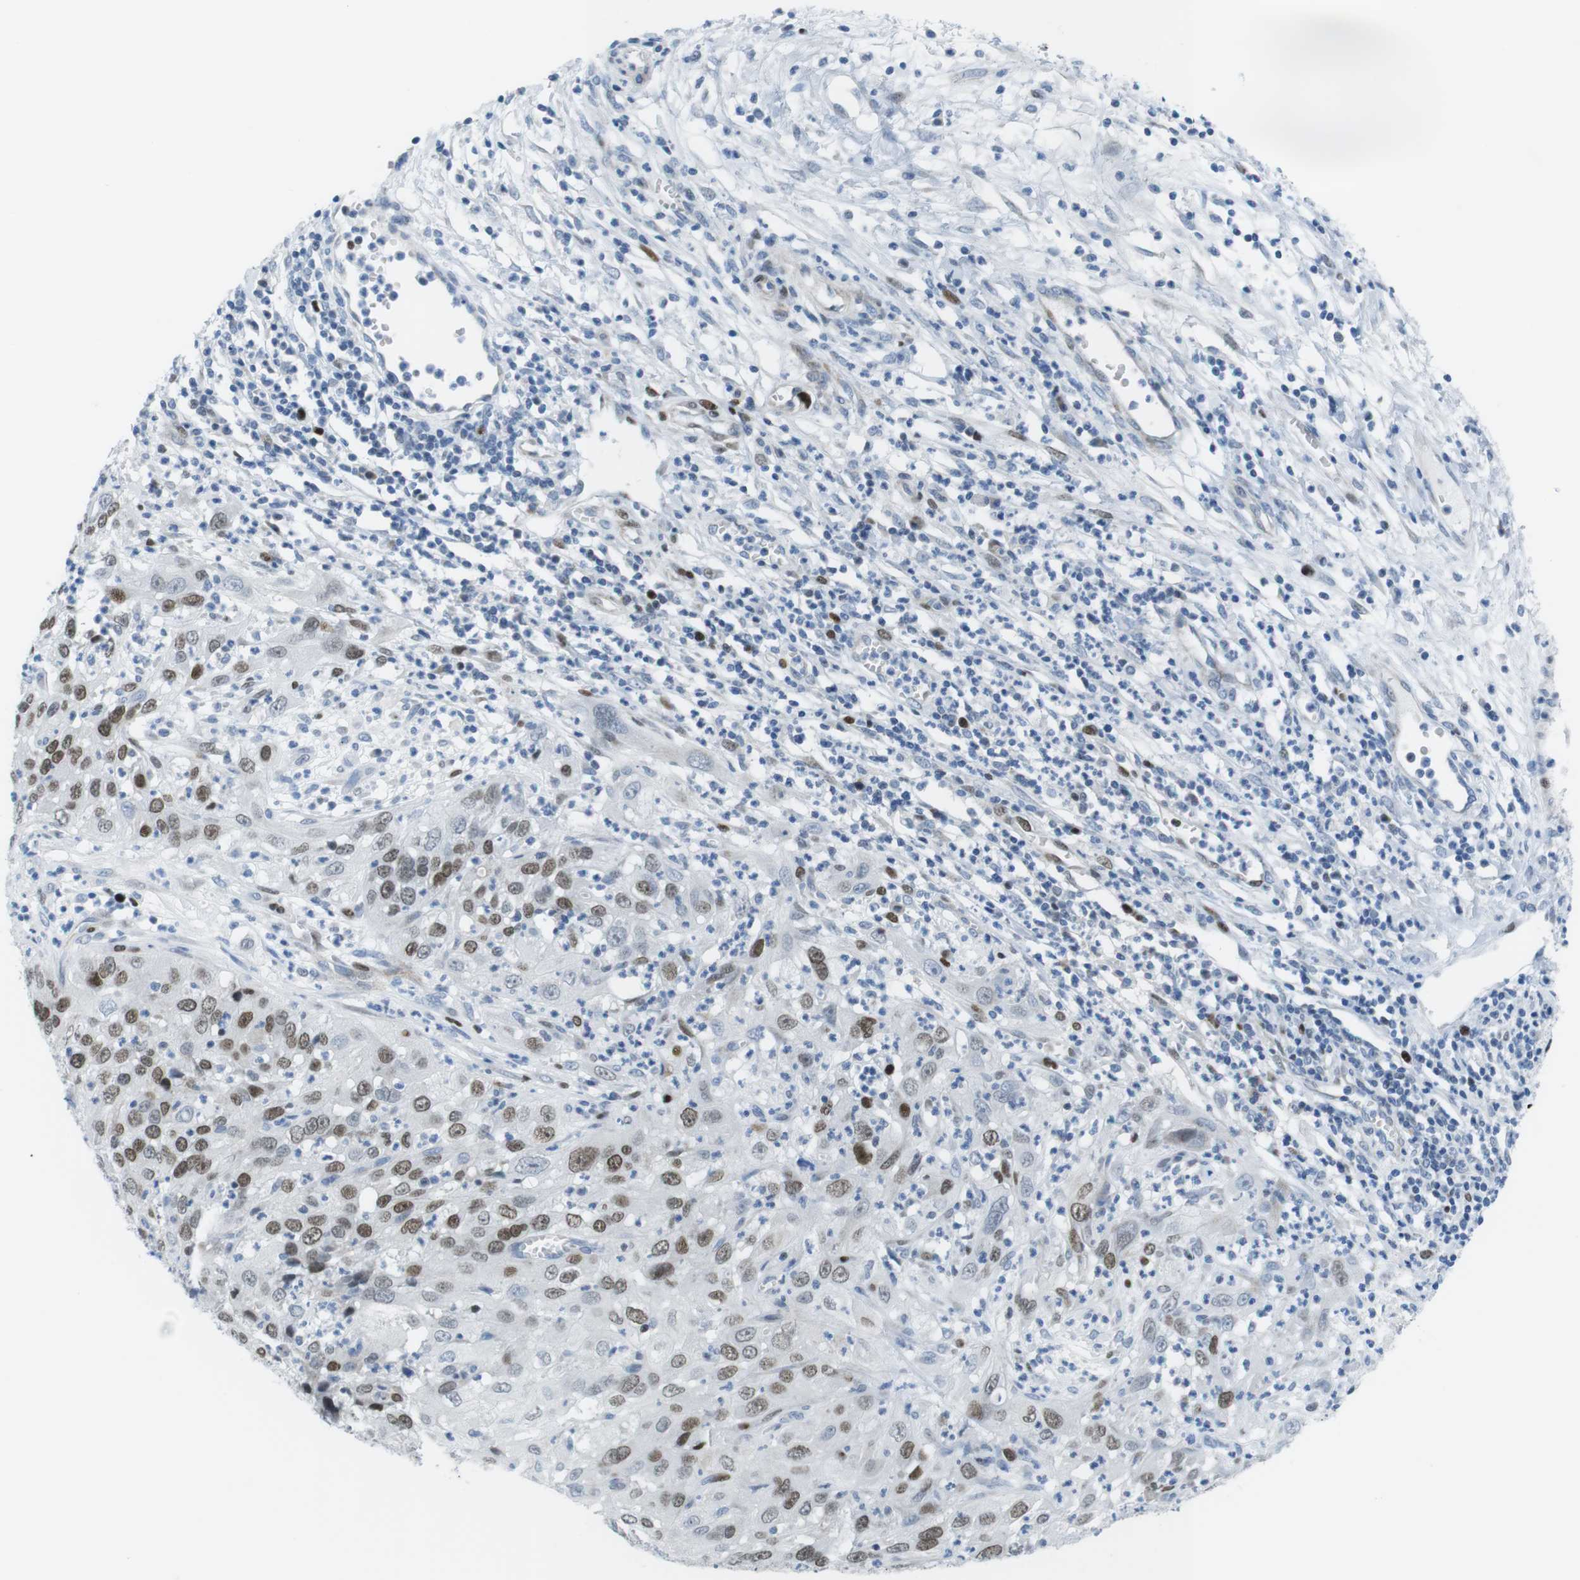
{"staining": {"intensity": "moderate", "quantity": ">75%", "location": "nuclear"}, "tissue": "cervical cancer", "cell_type": "Tumor cells", "image_type": "cancer", "snomed": [{"axis": "morphology", "description": "Squamous cell carcinoma, NOS"}, {"axis": "topography", "description": "Cervix"}], "caption": "Cervical cancer stained with a protein marker demonstrates moderate staining in tumor cells.", "gene": "CHAF1A", "patient": {"sex": "female", "age": 32}}